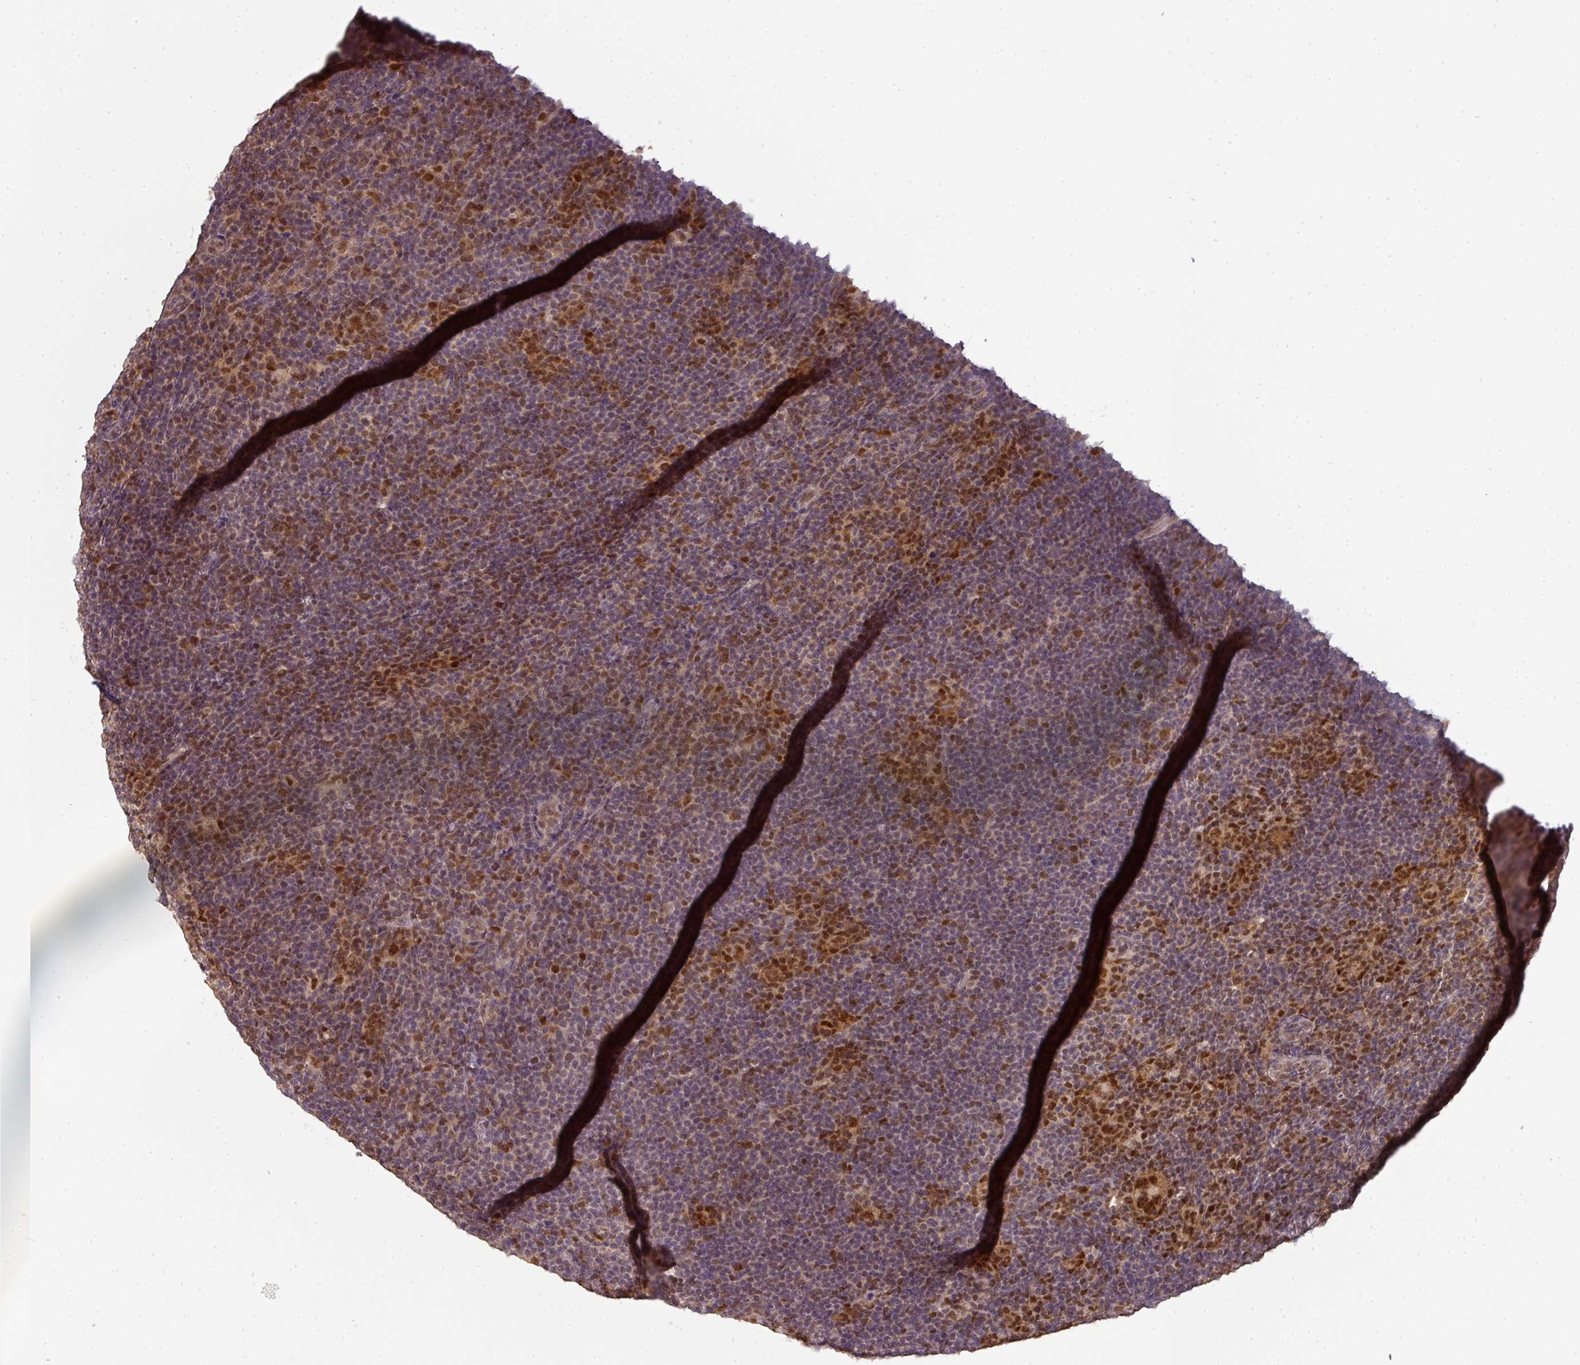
{"staining": {"intensity": "moderate", "quantity": ">75%", "location": "cytoplasmic/membranous,nuclear"}, "tissue": "lymphoma", "cell_type": "Tumor cells", "image_type": "cancer", "snomed": [{"axis": "morphology", "description": "Hodgkin's disease, NOS"}, {"axis": "topography", "description": "Lymph node"}], "caption": "Lymphoma stained with DAB immunohistochemistry (IHC) demonstrates medium levels of moderate cytoplasmic/membranous and nuclear staining in approximately >75% of tumor cells.", "gene": "RANBP9", "patient": {"sex": "female", "age": 57}}